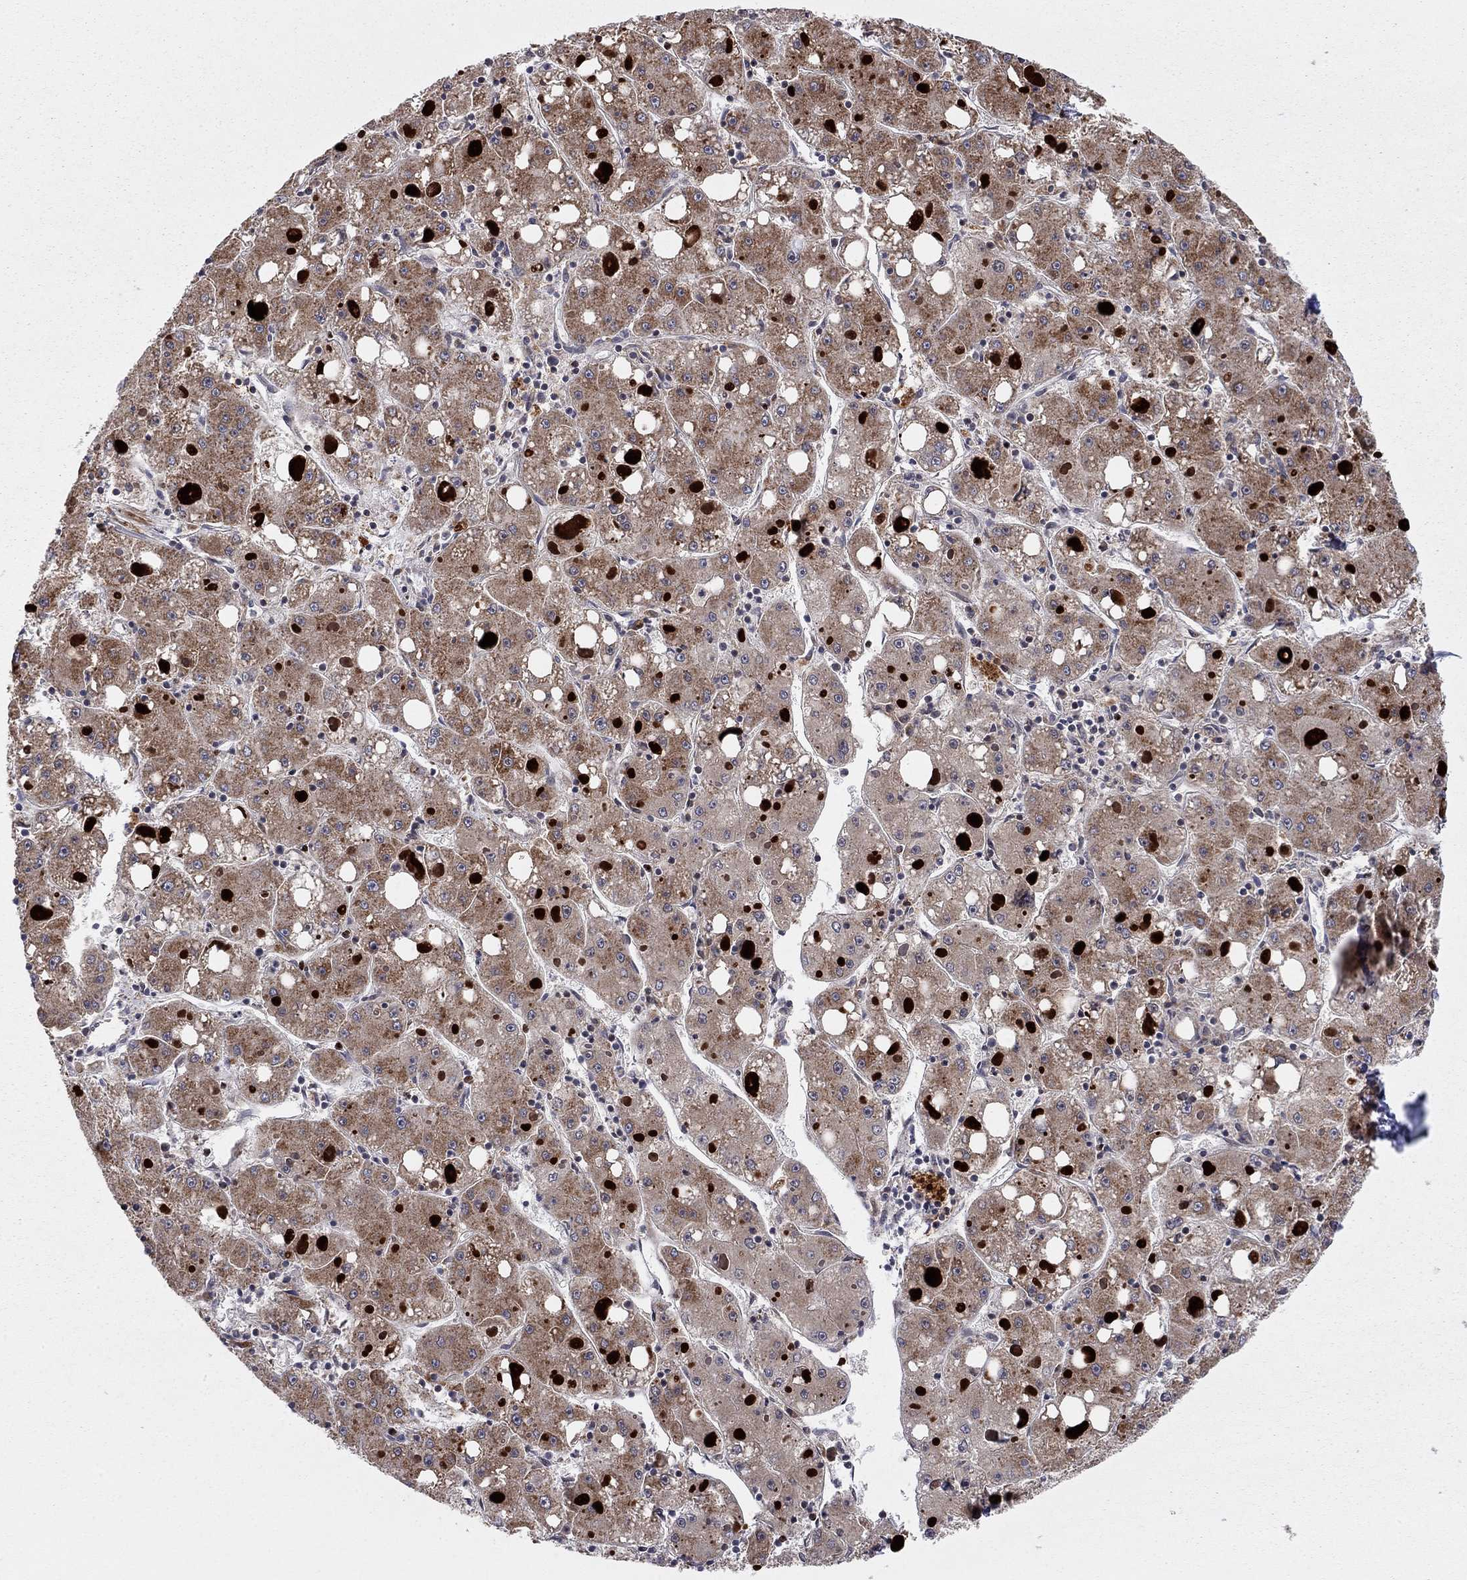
{"staining": {"intensity": "moderate", "quantity": "25%-75%", "location": "cytoplasmic/membranous"}, "tissue": "liver cancer", "cell_type": "Tumor cells", "image_type": "cancer", "snomed": [{"axis": "morphology", "description": "Carcinoma, Hepatocellular, NOS"}, {"axis": "topography", "description": "Liver"}], "caption": "Hepatocellular carcinoma (liver) stained with immunohistochemistry shows moderate cytoplasmic/membranous positivity in approximately 25%-75% of tumor cells. The staining was performed using DAB, with brown indicating positive protein expression. Nuclei are stained blue with hematoxylin.", "gene": "IDS", "patient": {"sex": "male", "age": 73}}